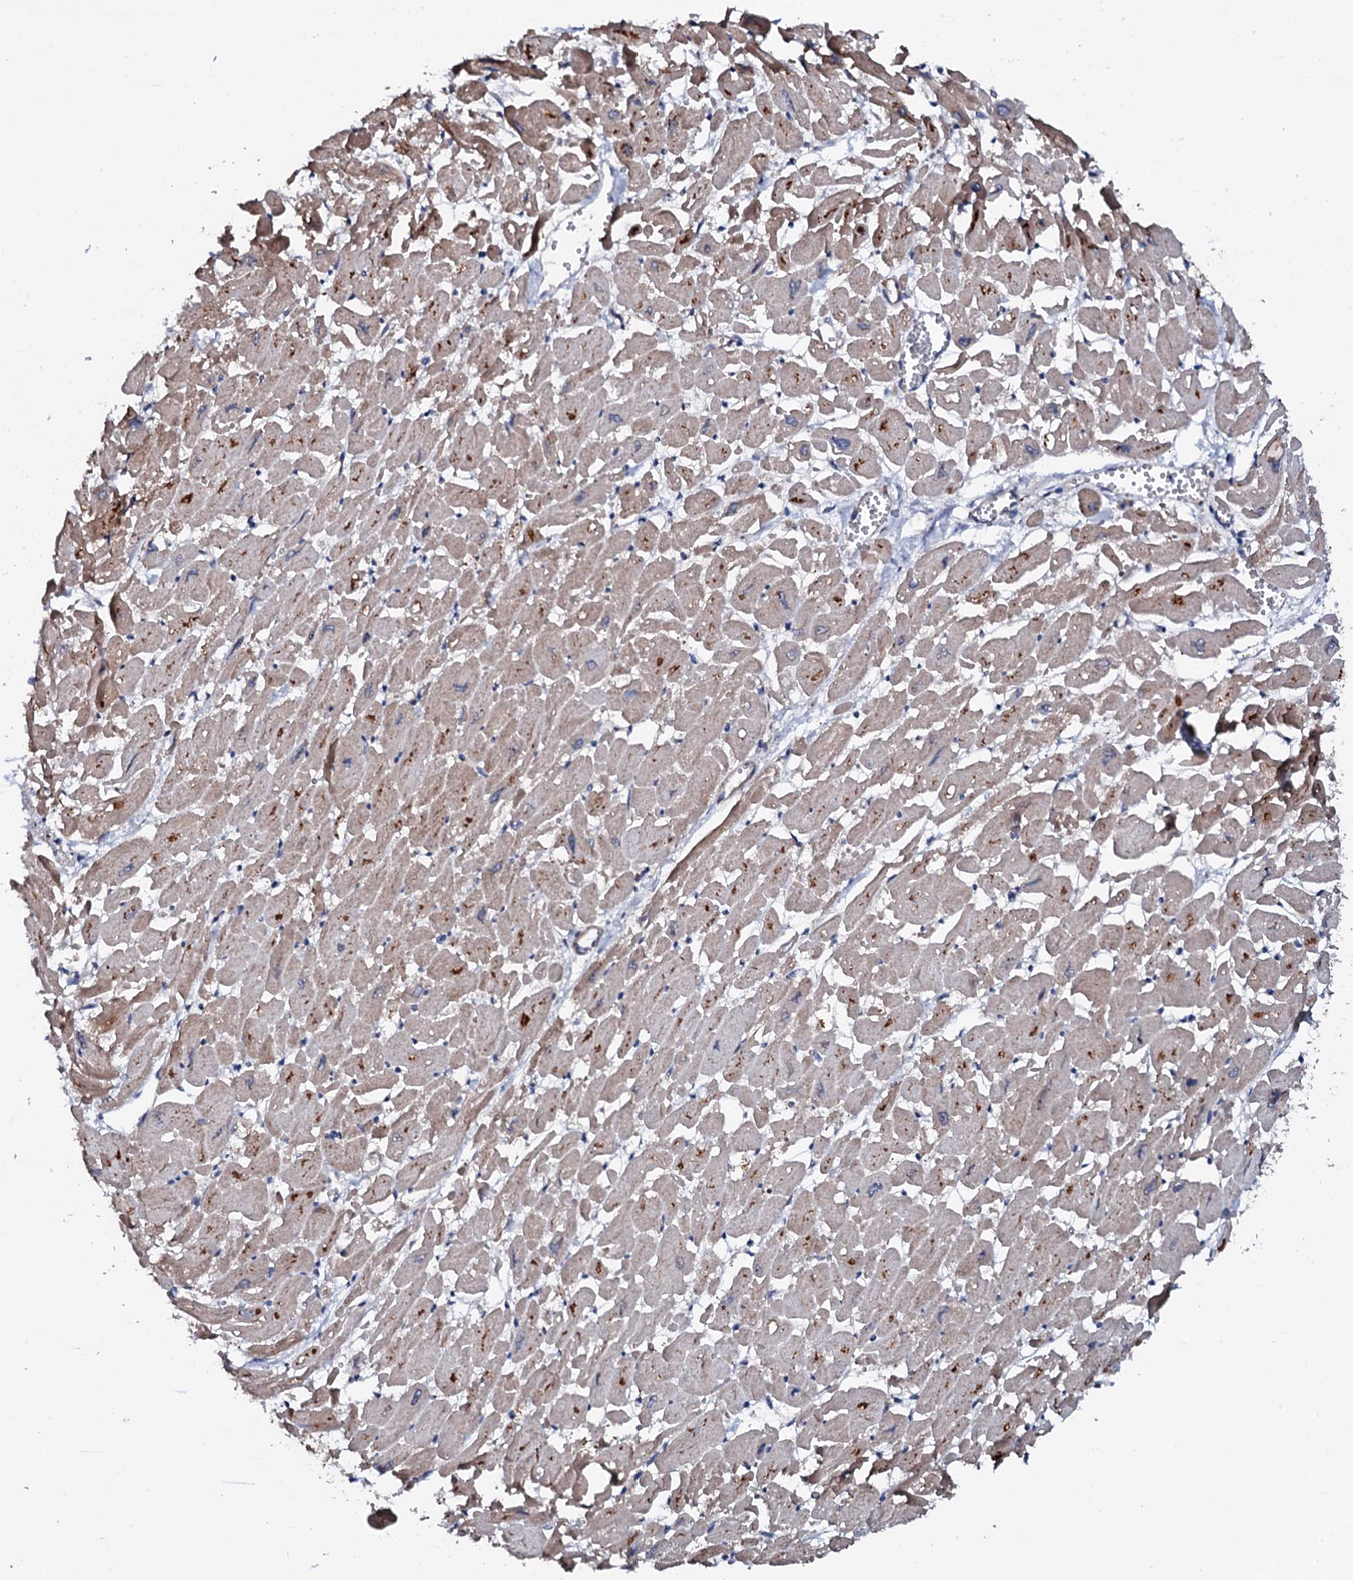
{"staining": {"intensity": "moderate", "quantity": "25%-75%", "location": "cytoplasmic/membranous"}, "tissue": "heart muscle", "cell_type": "Cardiomyocytes", "image_type": "normal", "snomed": [{"axis": "morphology", "description": "Normal tissue, NOS"}, {"axis": "topography", "description": "Heart"}], "caption": "A brown stain shows moderate cytoplasmic/membranous staining of a protein in cardiomyocytes of benign heart muscle.", "gene": "NEK1", "patient": {"sex": "male", "age": 54}}